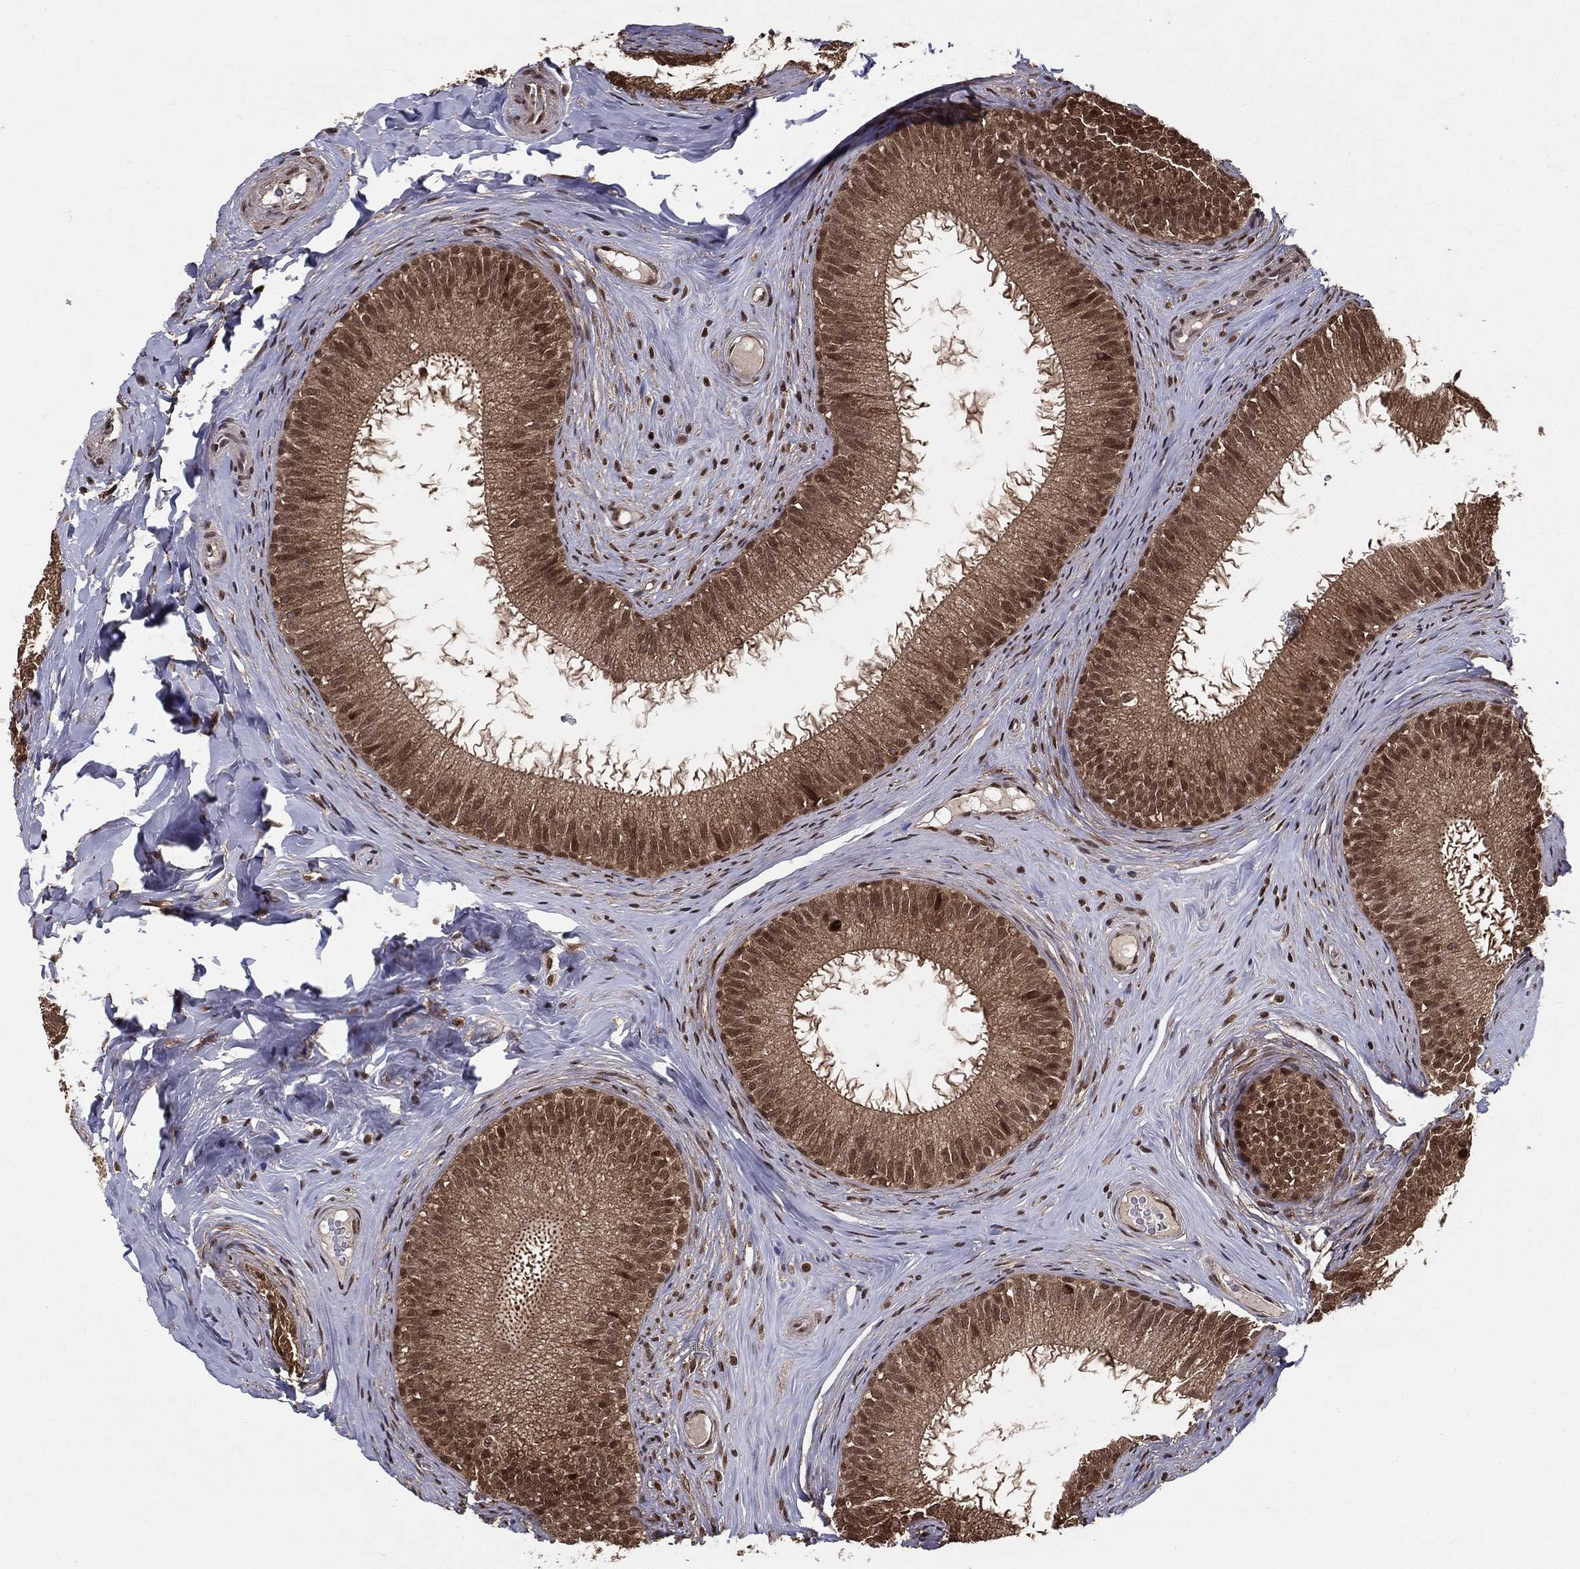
{"staining": {"intensity": "moderate", "quantity": ">75%", "location": "cytoplasmic/membranous,nuclear"}, "tissue": "epididymis", "cell_type": "Glandular cells", "image_type": "normal", "snomed": [{"axis": "morphology", "description": "Normal tissue, NOS"}, {"axis": "morphology", "description": "Carcinoma, Embryonal, NOS"}, {"axis": "topography", "description": "Testis"}, {"axis": "topography", "description": "Epididymis"}], "caption": "A high-resolution micrograph shows immunohistochemistry staining of unremarkable epididymis, which reveals moderate cytoplasmic/membranous,nuclear positivity in about >75% of glandular cells.", "gene": "CARM1", "patient": {"sex": "male", "age": 24}}